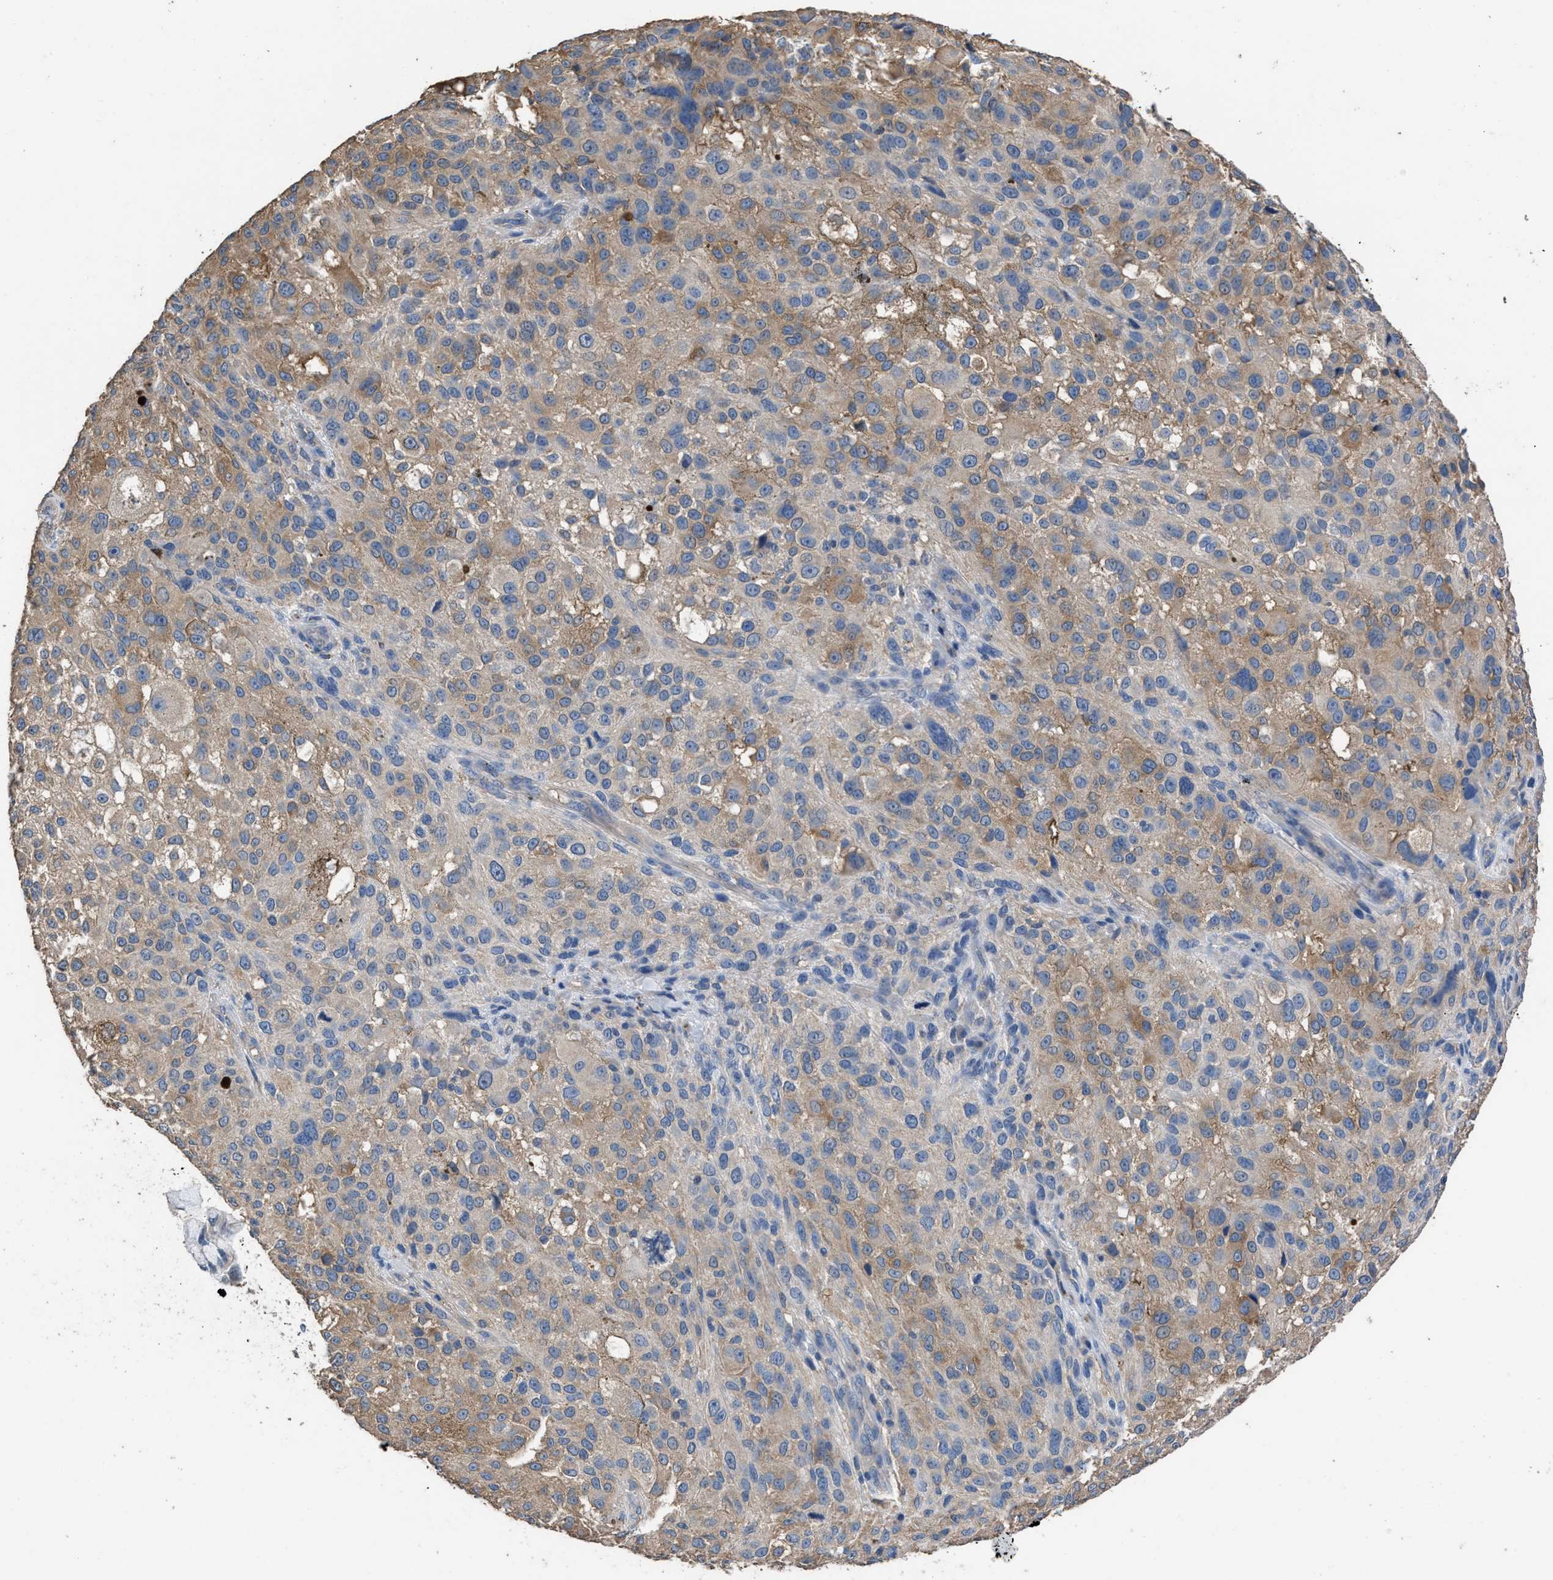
{"staining": {"intensity": "weak", "quantity": "25%-75%", "location": "cytoplasmic/membranous"}, "tissue": "melanoma", "cell_type": "Tumor cells", "image_type": "cancer", "snomed": [{"axis": "morphology", "description": "Necrosis, NOS"}, {"axis": "morphology", "description": "Malignant melanoma, NOS"}, {"axis": "topography", "description": "Skin"}], "caption": "This is a photomicrograph of IHC staining of malignant melanoma, which shows weak staining in the cytoplasmic/membranous of tumor cells.", "gene": "ITSN1", "patient": {"sex": "female", "age": 87}}